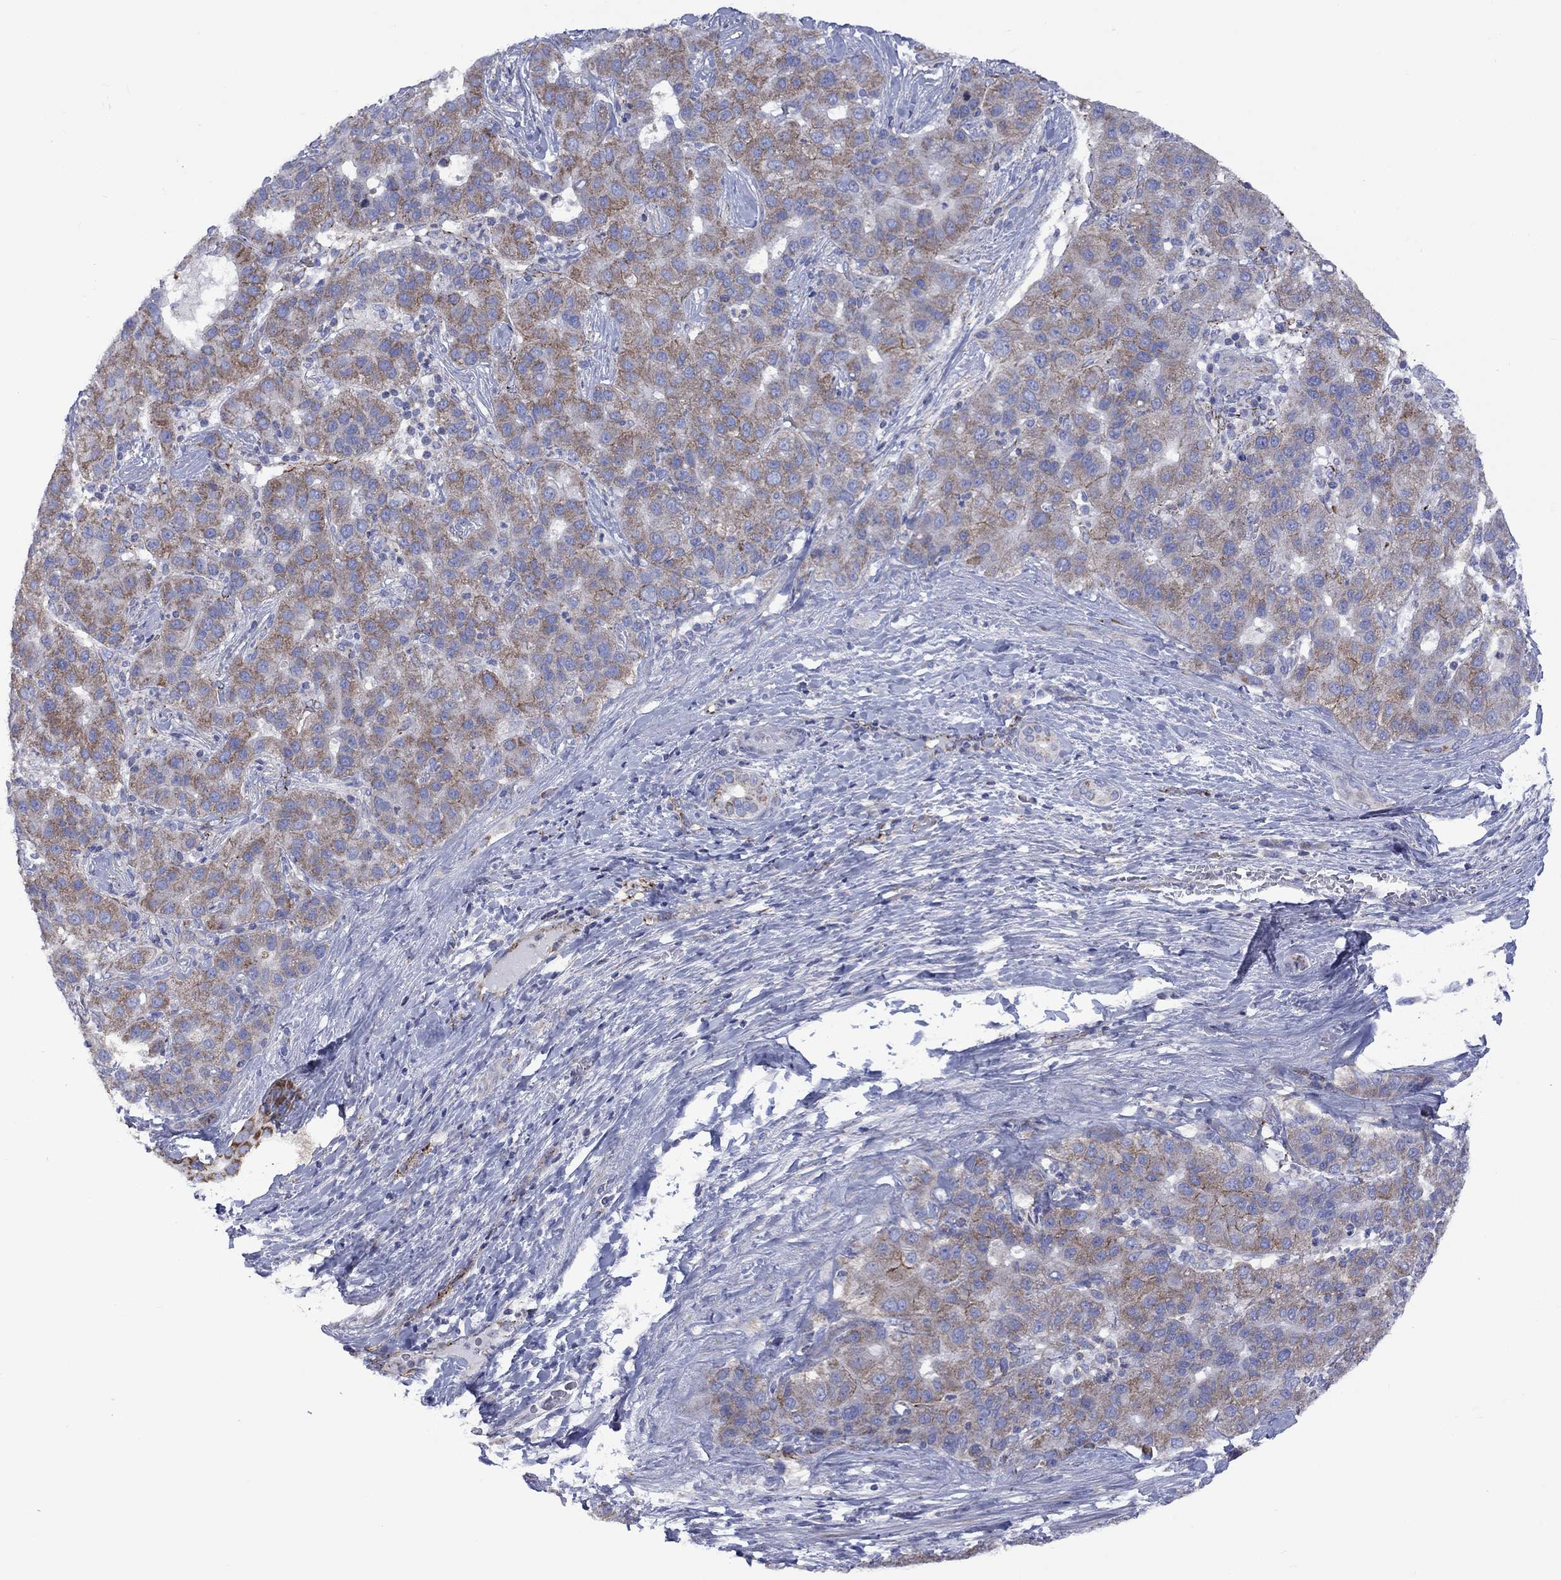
{"staining": {"intensity": "moderate", "quantity": "25%-75%", "location": "cytoplasmic/membranous"}, "tissue": "liver cancer", "cell_type": "Tumor cells", "image_type": "cancer", "snomed": [{"axis": "morphology", "description": "Carcinoma, Hepatocellular, NOS"}, {"axis": "topography", "description": "Liver"}], "caption": "Human liver hepatocellular carcinoma stained with a brown dye demonstrates moderate cytoplasmic/membranous positive expression in about 25%-75% of tumor cells.", "gene": "CISD1", "patient": {"sex": "male", "age": 65}}